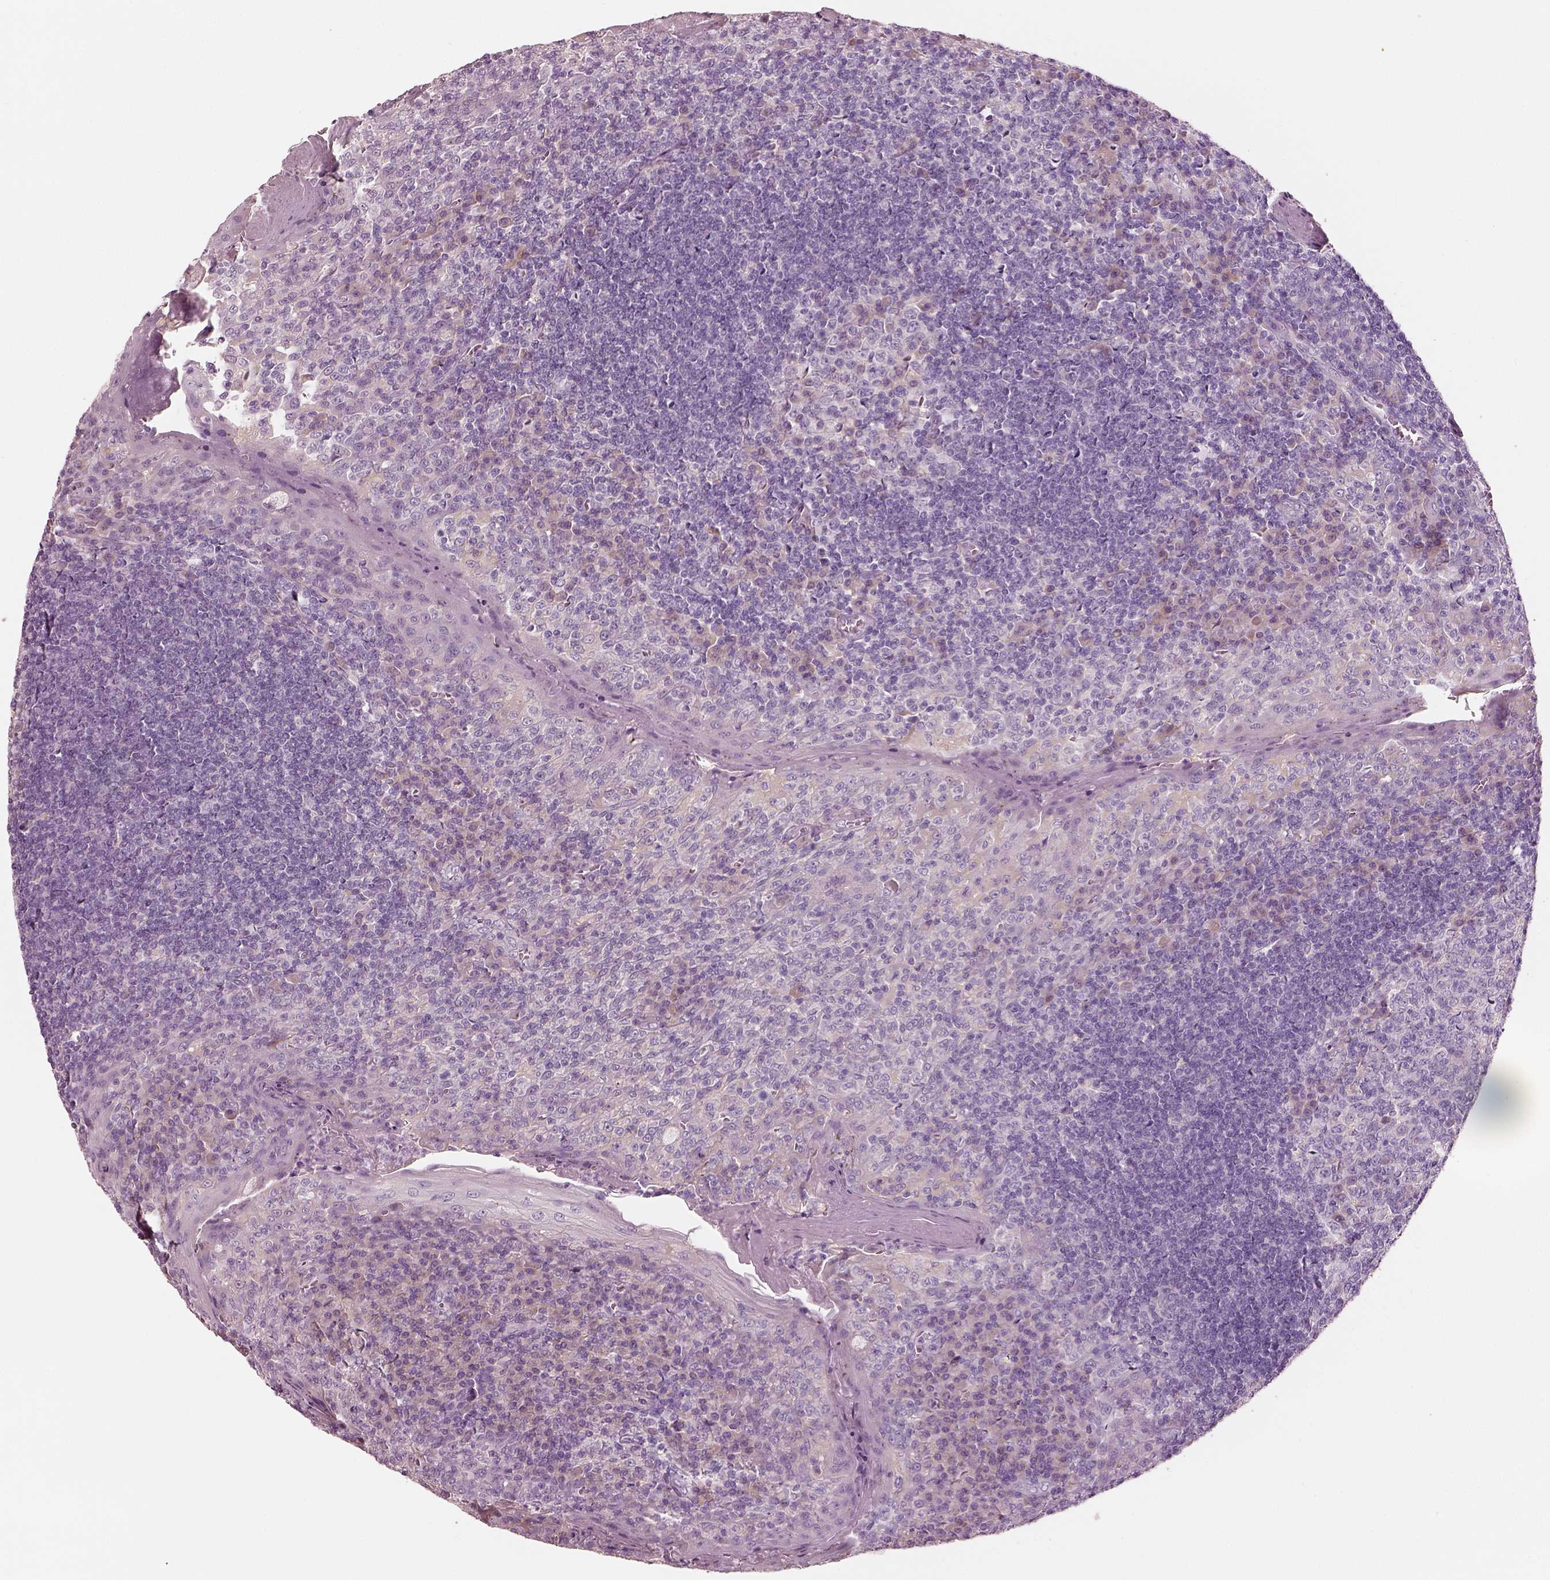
{"staining": {"intensity": "negative", "quantity": "none", "location": "none"}, "tissue": "tonsil", "cell_type": "Germinal center cells", "image_type": "normal", "snomed": [{"axis": "morphology", "description": "Normal tissue, NOS"}, {"axis": "topography", "description": "Tonsil"}], "caption": "This micrograph is of unremarkable tonsil stained with immunohistochemistry (IHC) to label a protein in brown with the nuclei are counter-stained blue. There is no expression in germinal center cells.", "gene": "ELSPBP1", "patient": {"sex": "female", "age": 13}}